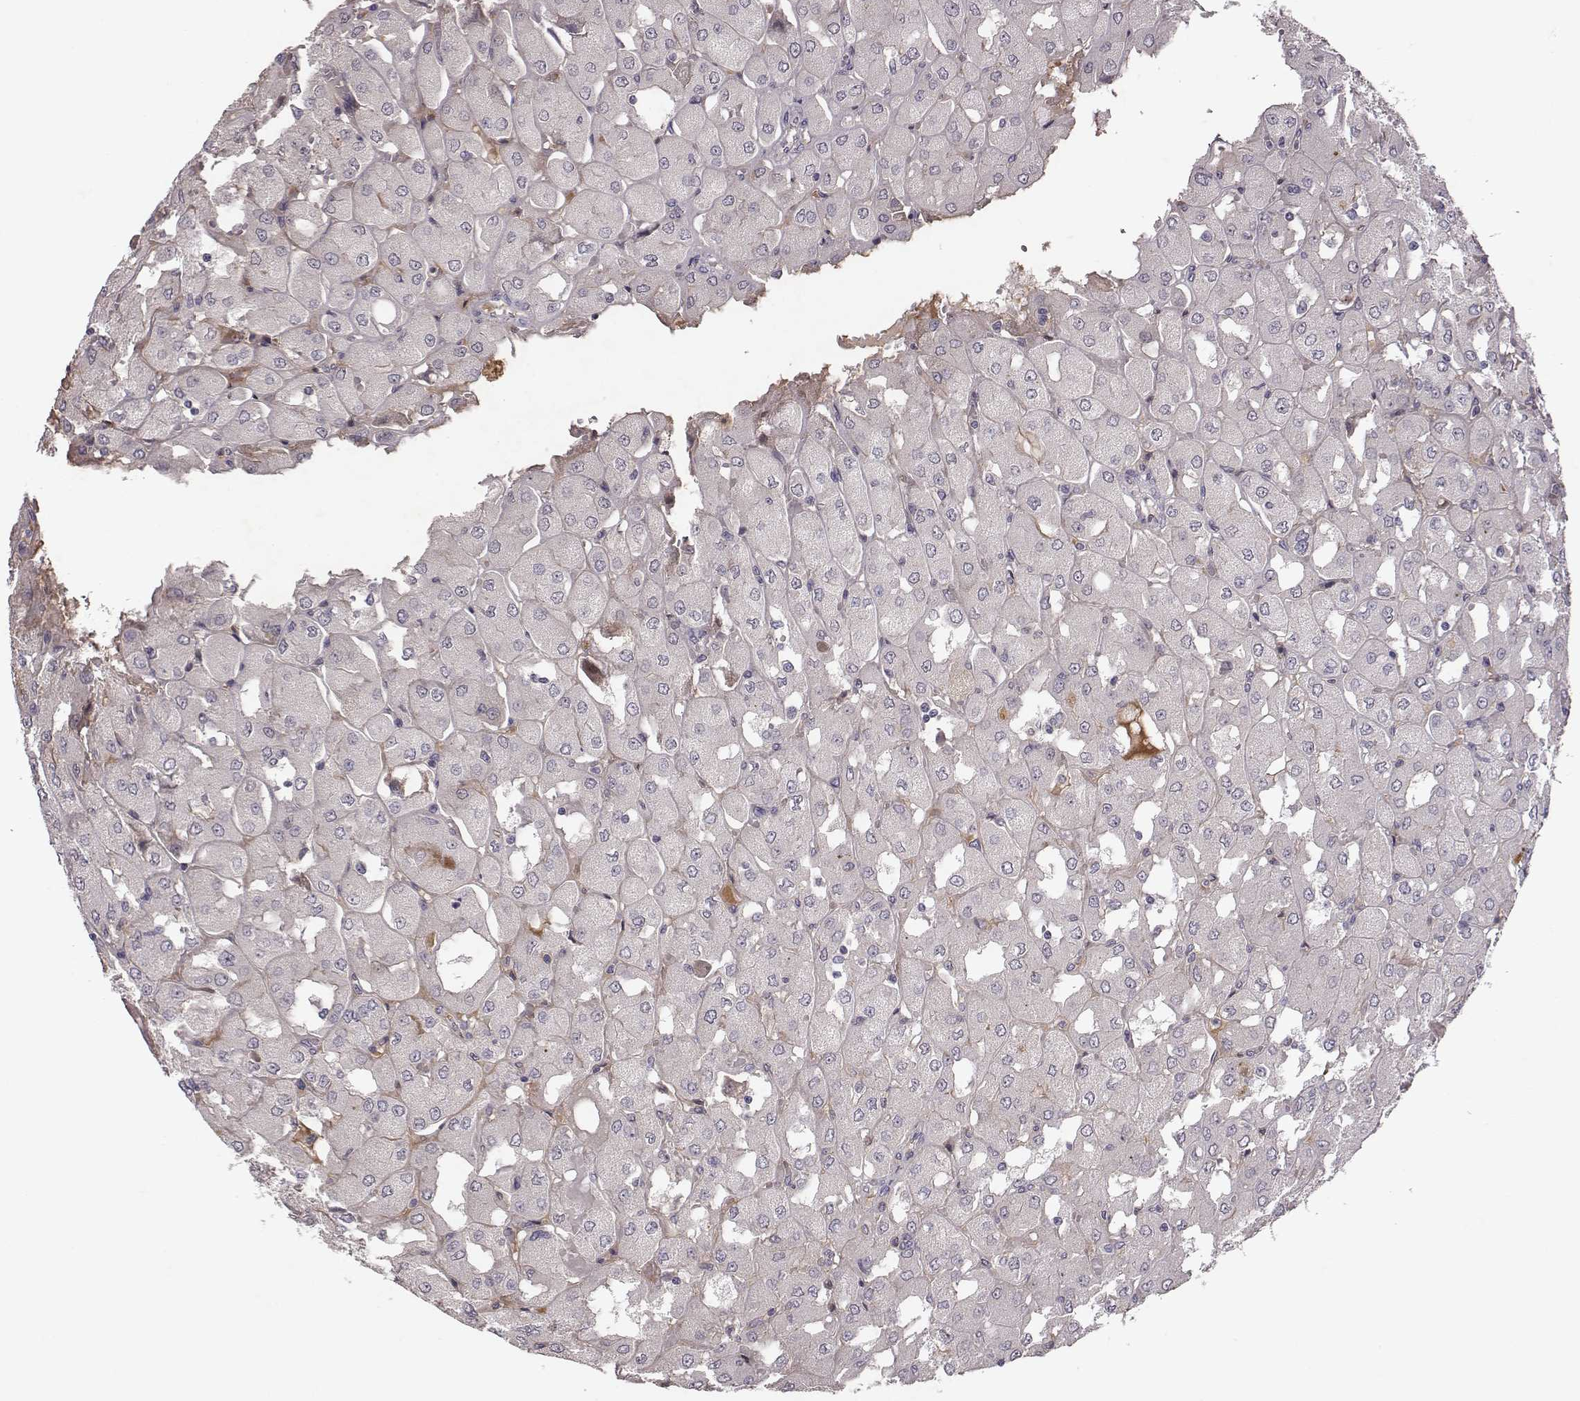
{"staining": {"intensity": "negative", "quantity": "none", "location": "none"}, "tissue": "renal cancer", "cell_type": "Tumor cells", "image_type": "cancer", "snomed": [{"axis": "morphology", "description": "Adenocarcinoma, NOS"}, {"axis": "topography", "description": "Kidney"}], "caption": "A high-resolution micrograph shows IHC staining of renal adenocarcinoma, which exhibits no significant expression in tumor cells.", "gene": "SLC22A6", "patient": {"sex": "male", "age": 72}}